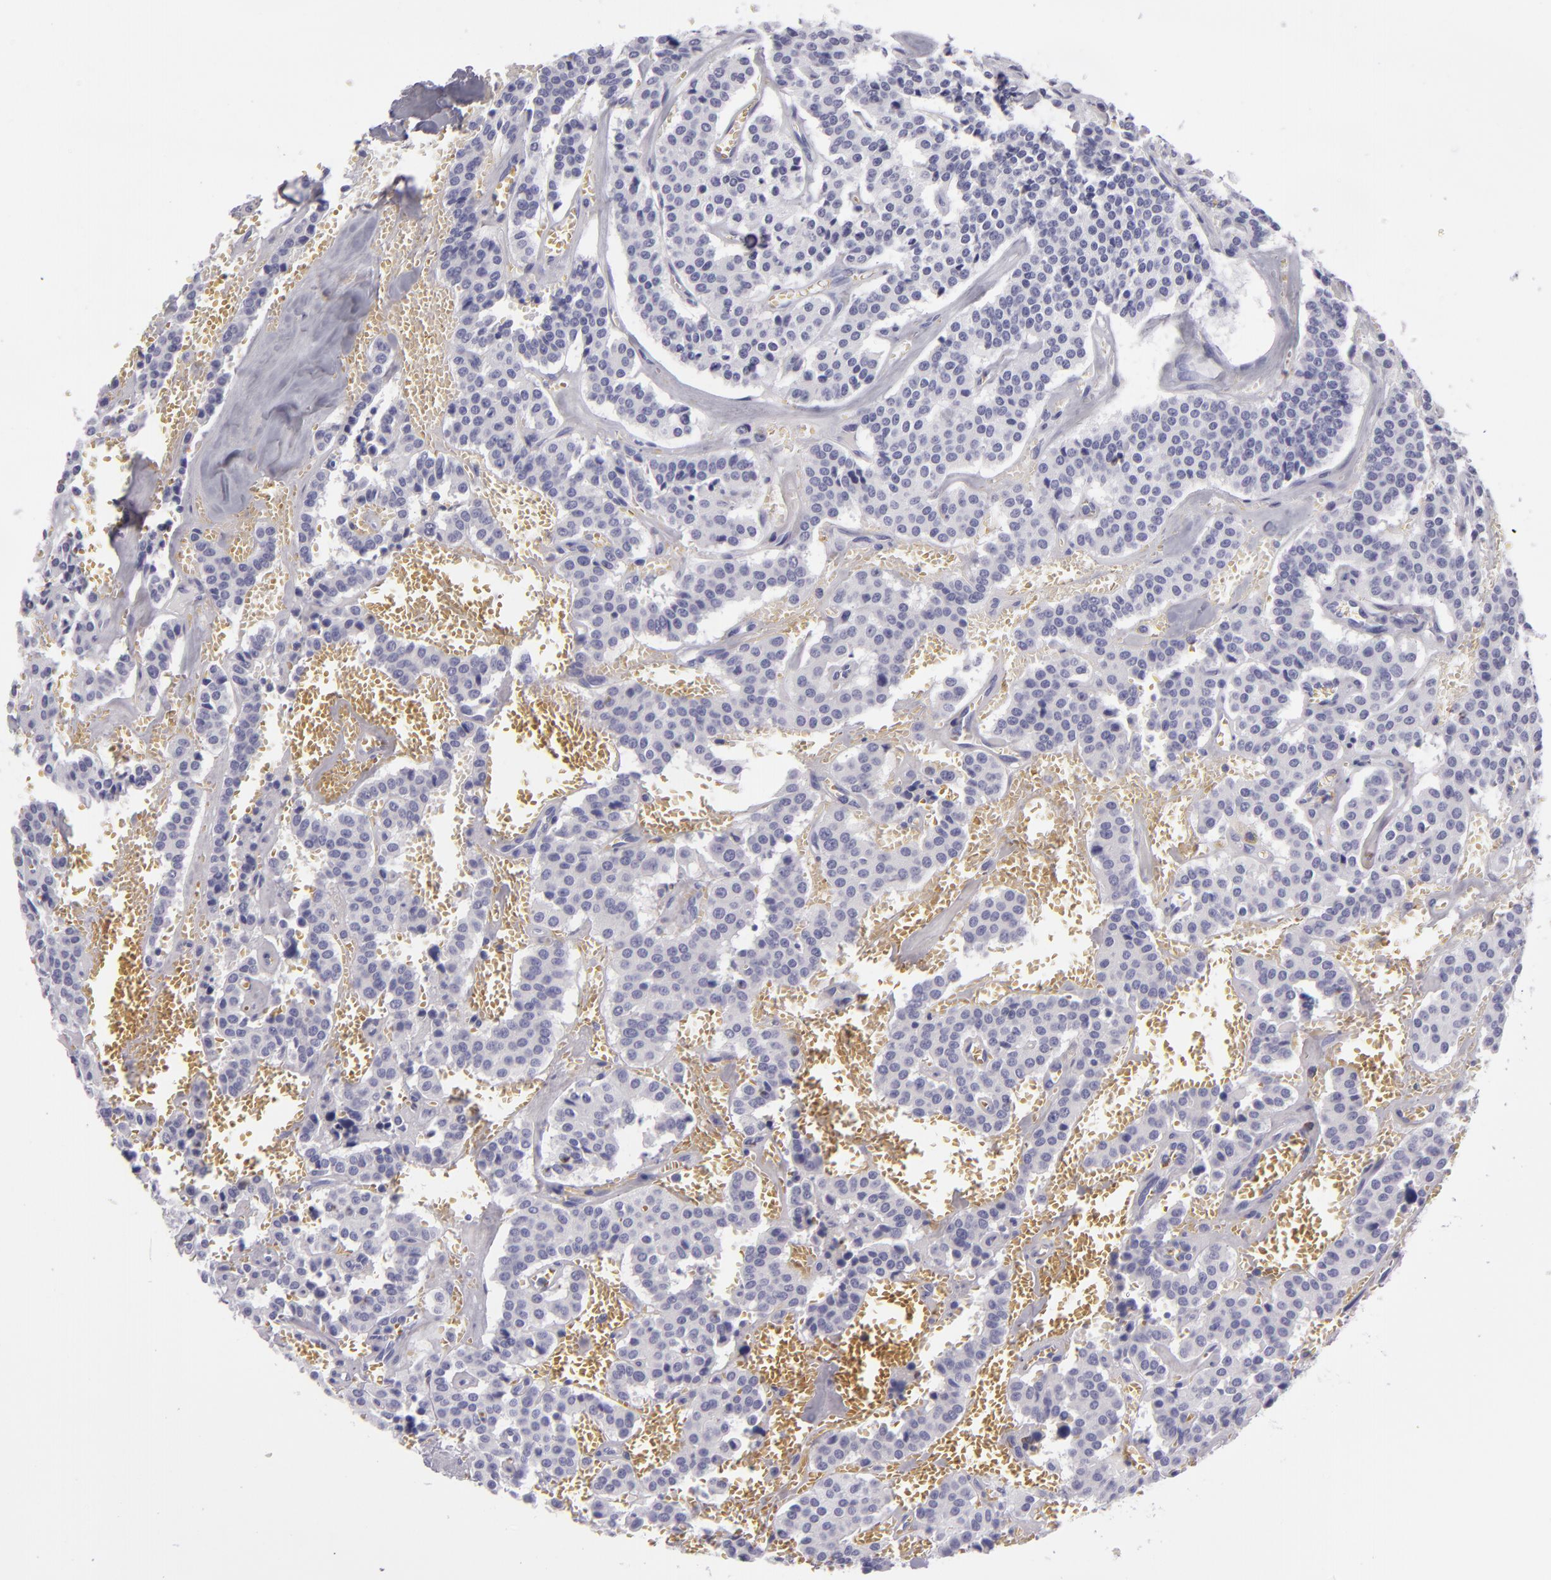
{"staining": {"intensity": "negative", "quantity": "none", "location": "none"}, "tissue": "carcinoid", "cell_type": "Tumor cells", "image_type": "cancer", "snomed": [{"axis": "morphology", "description": "Carcinoid, malignant, NOS"}, {"axis": "topography", "description": "Bronchus"}], "caption": "Immunohistochemical staining of human carcinoid exhibits no significant expression in tumor cells.", "gene": "CR2", "patient": {"sex": "male", "age": 55}}